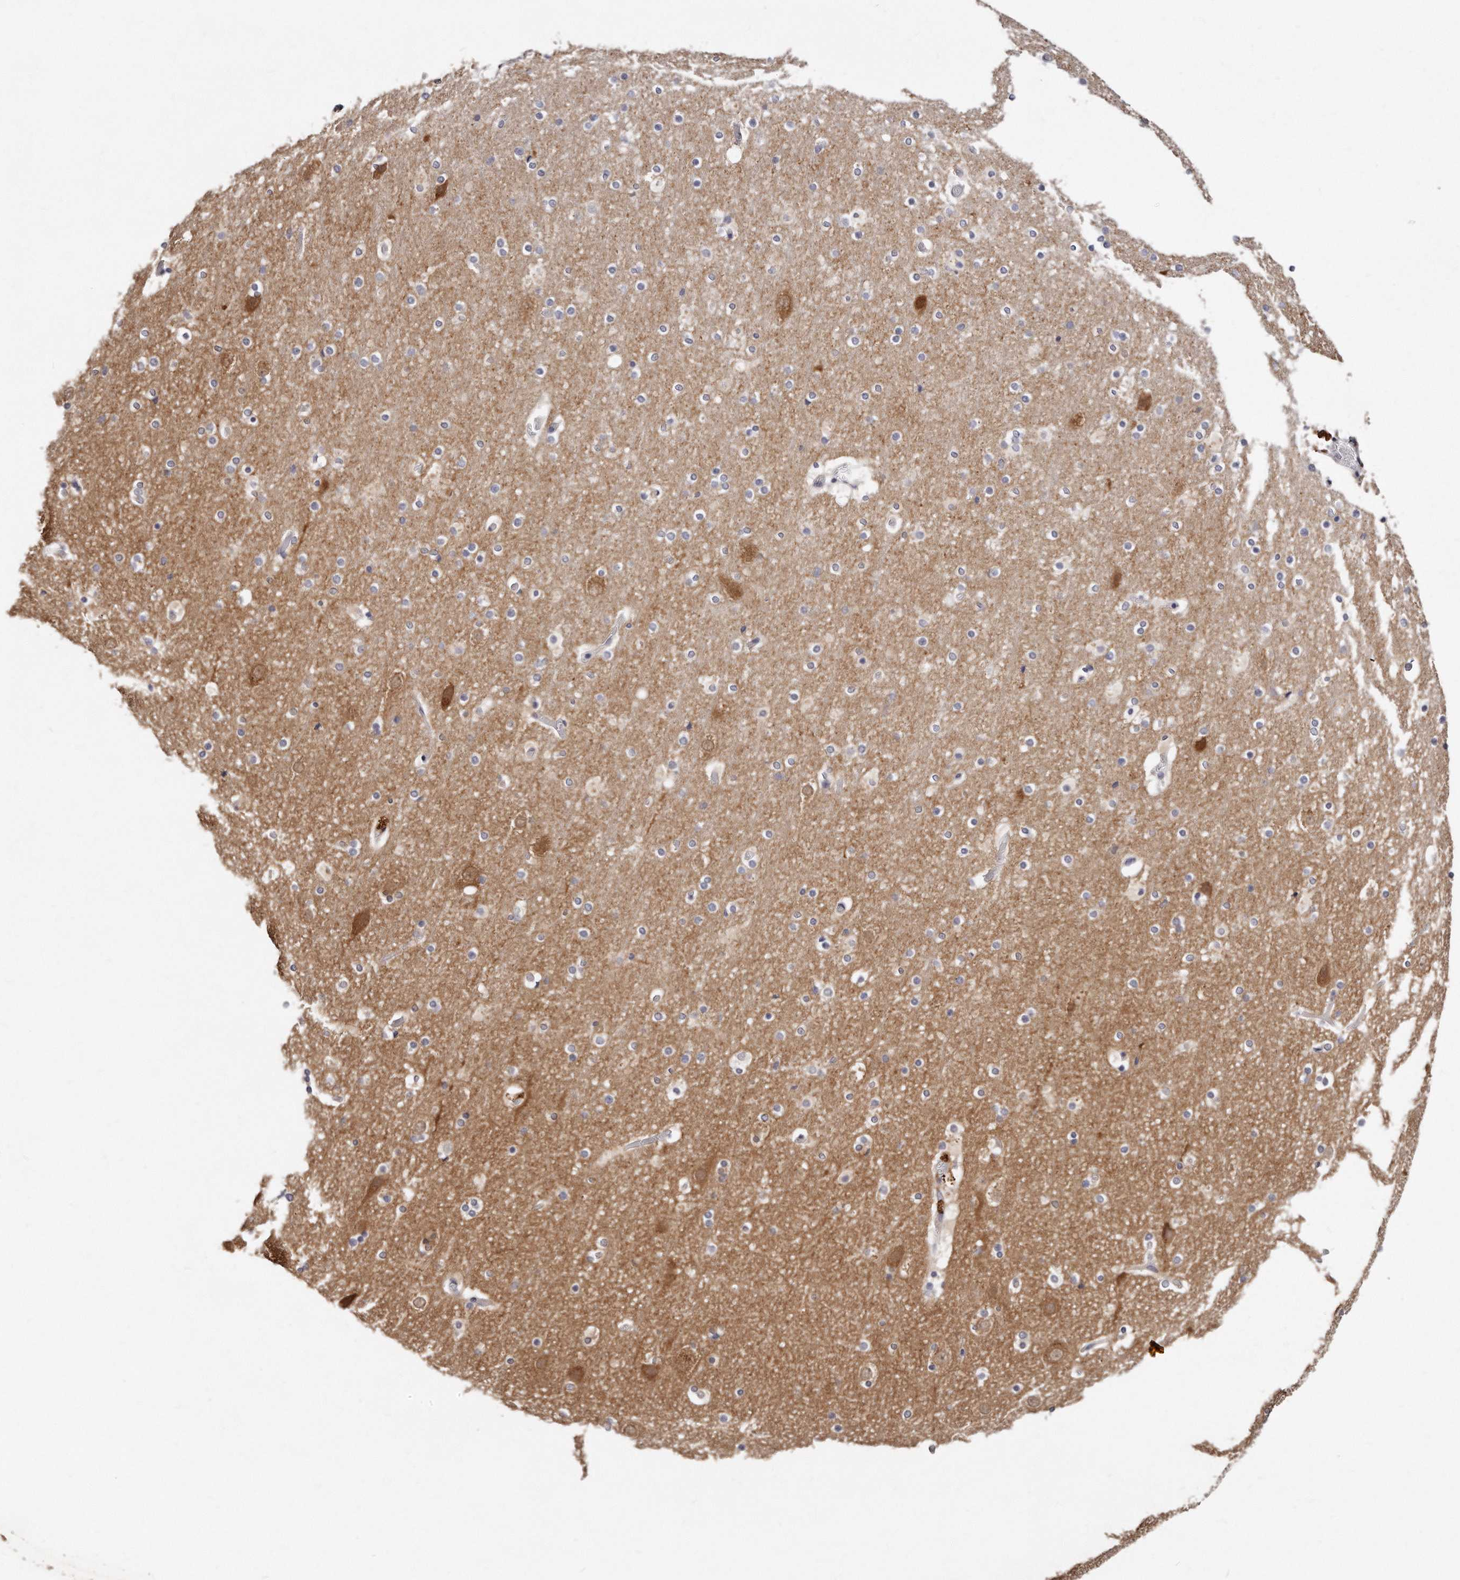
{"staining": {"intensity": "negative", "quantity": "none", "location": "none"}, "tissue": "cerebral cortex", "cell_type": "Endothelial cells", "image_type": "normal", "snomed": [{"axis": "morphology", "description": "Normal tissue, NOS"}, {"axis": "topography", "description": "Cerebral cortex"}], "caption": "High magnification brightfield microscopy of normal cerebral cortex stained with DAB (3,3'-diaminobenzidine) (brown) and counterstained with hematoxylin (blue): endothelial cells show no significant positivity. The staining was performed using DAB (3,3'-diaminobenzidine) to visualize the protein expression in brown, while the nuclei were stained in blue with hematoxylin (Magnification: 20x).", "gene": "GDA", "patient": {"sex": "male", "age": 57}}